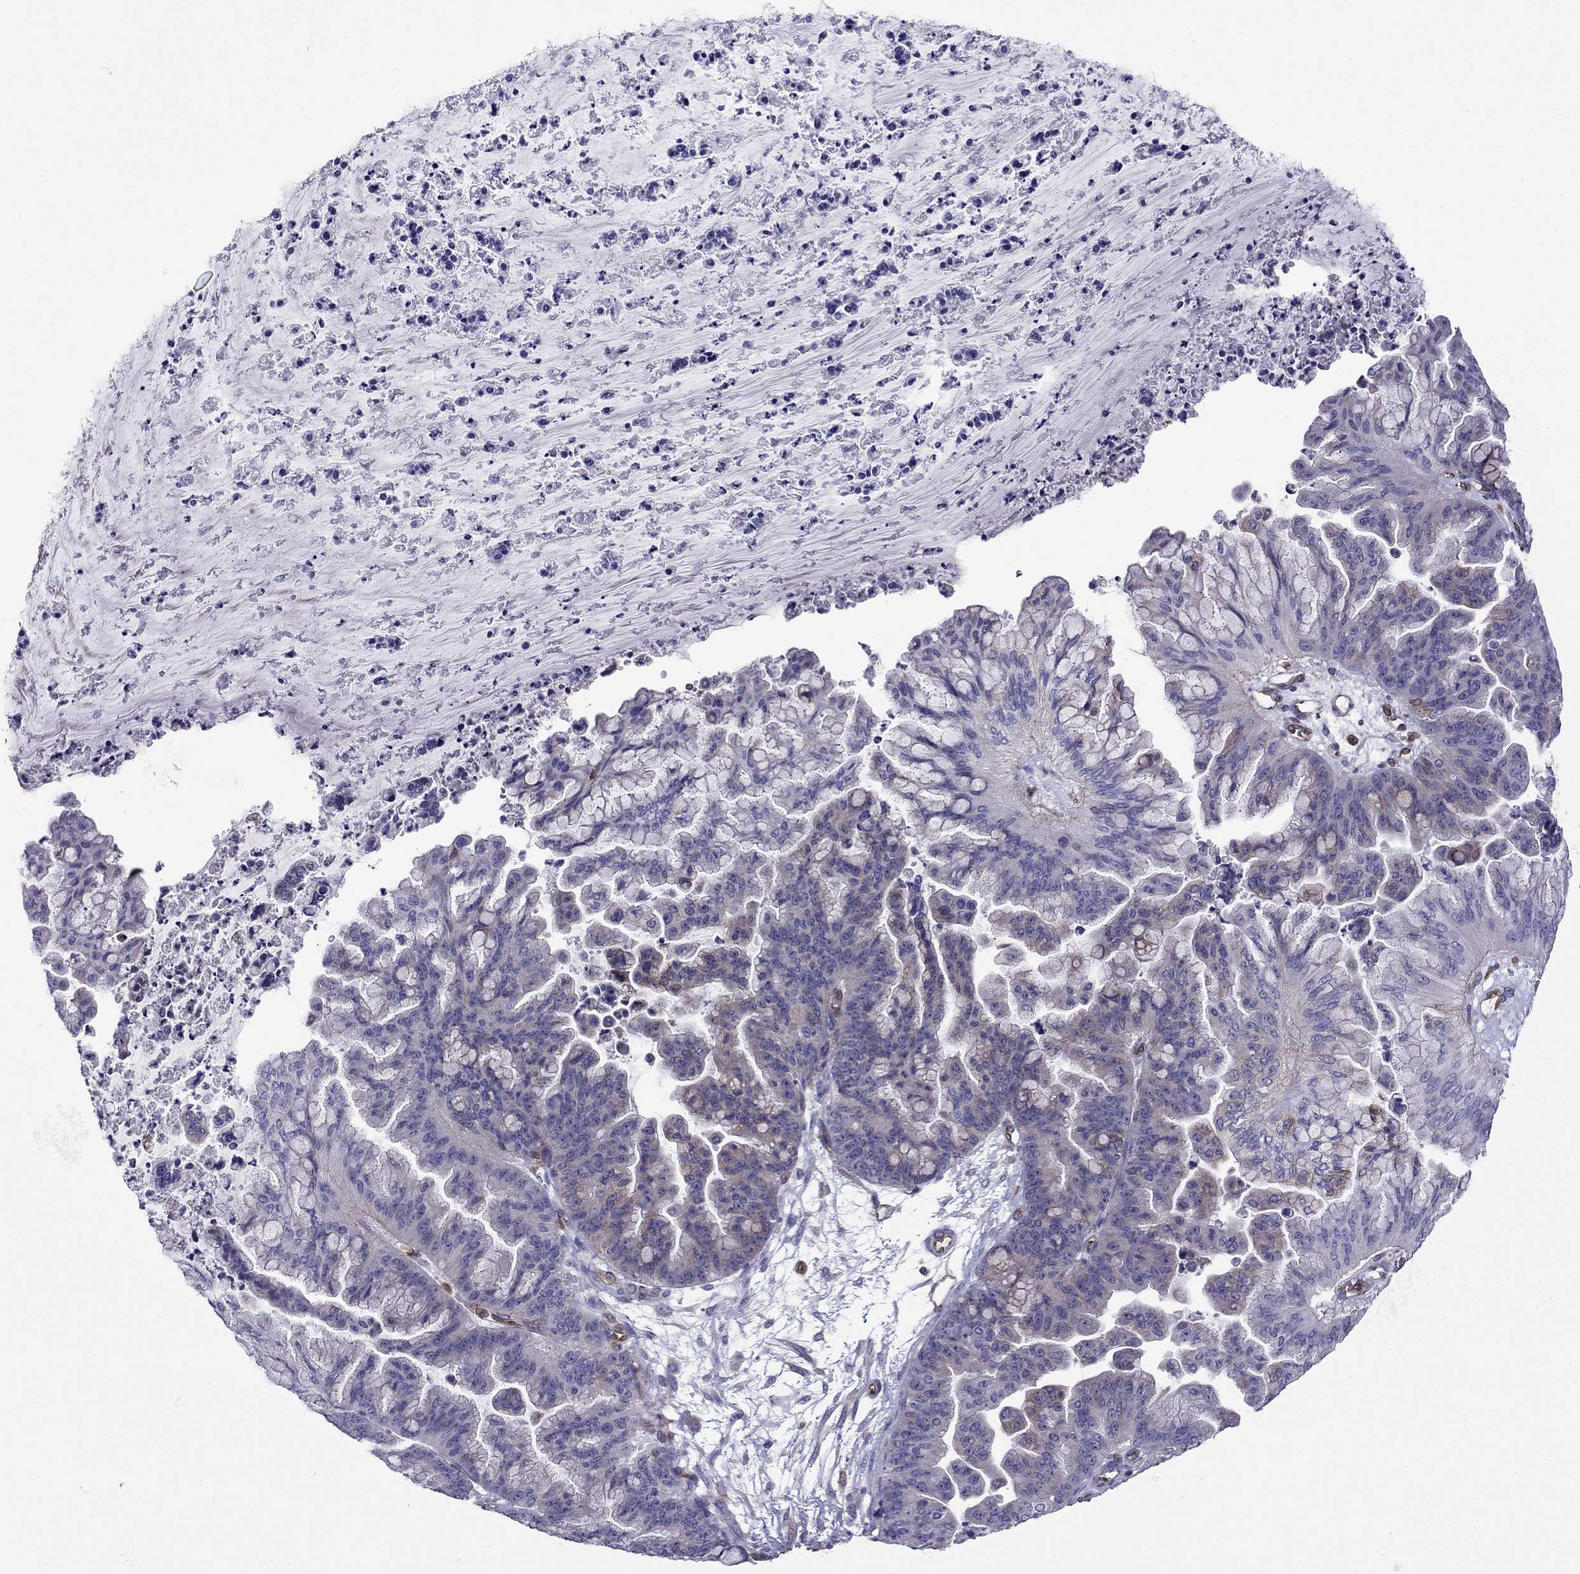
{"staining": {"intensity": "negative", "quantity": "none", "location": "none"}, "tissue": "ovarian cancer", "cell_type": "Tumor cells", "image_type": "cancer", "snomed": [{"axis": "morphology", "description": "Cystadenocarcinoma, mucinous, NOS"}, {"axis": "topography", "description": "Ovary"}], "caption": "A high-resolution histopathology image shows immunohistochemistry (IHC) staining of ovarian mucinous cystadenocarcinoma, which shows no significant staining in tumor cells. (Immunohistochemistry (ihc), brightfield microscopy, high magnification).", "gene": "GNAL", "patient": {"sex": "female", "age": 67}}